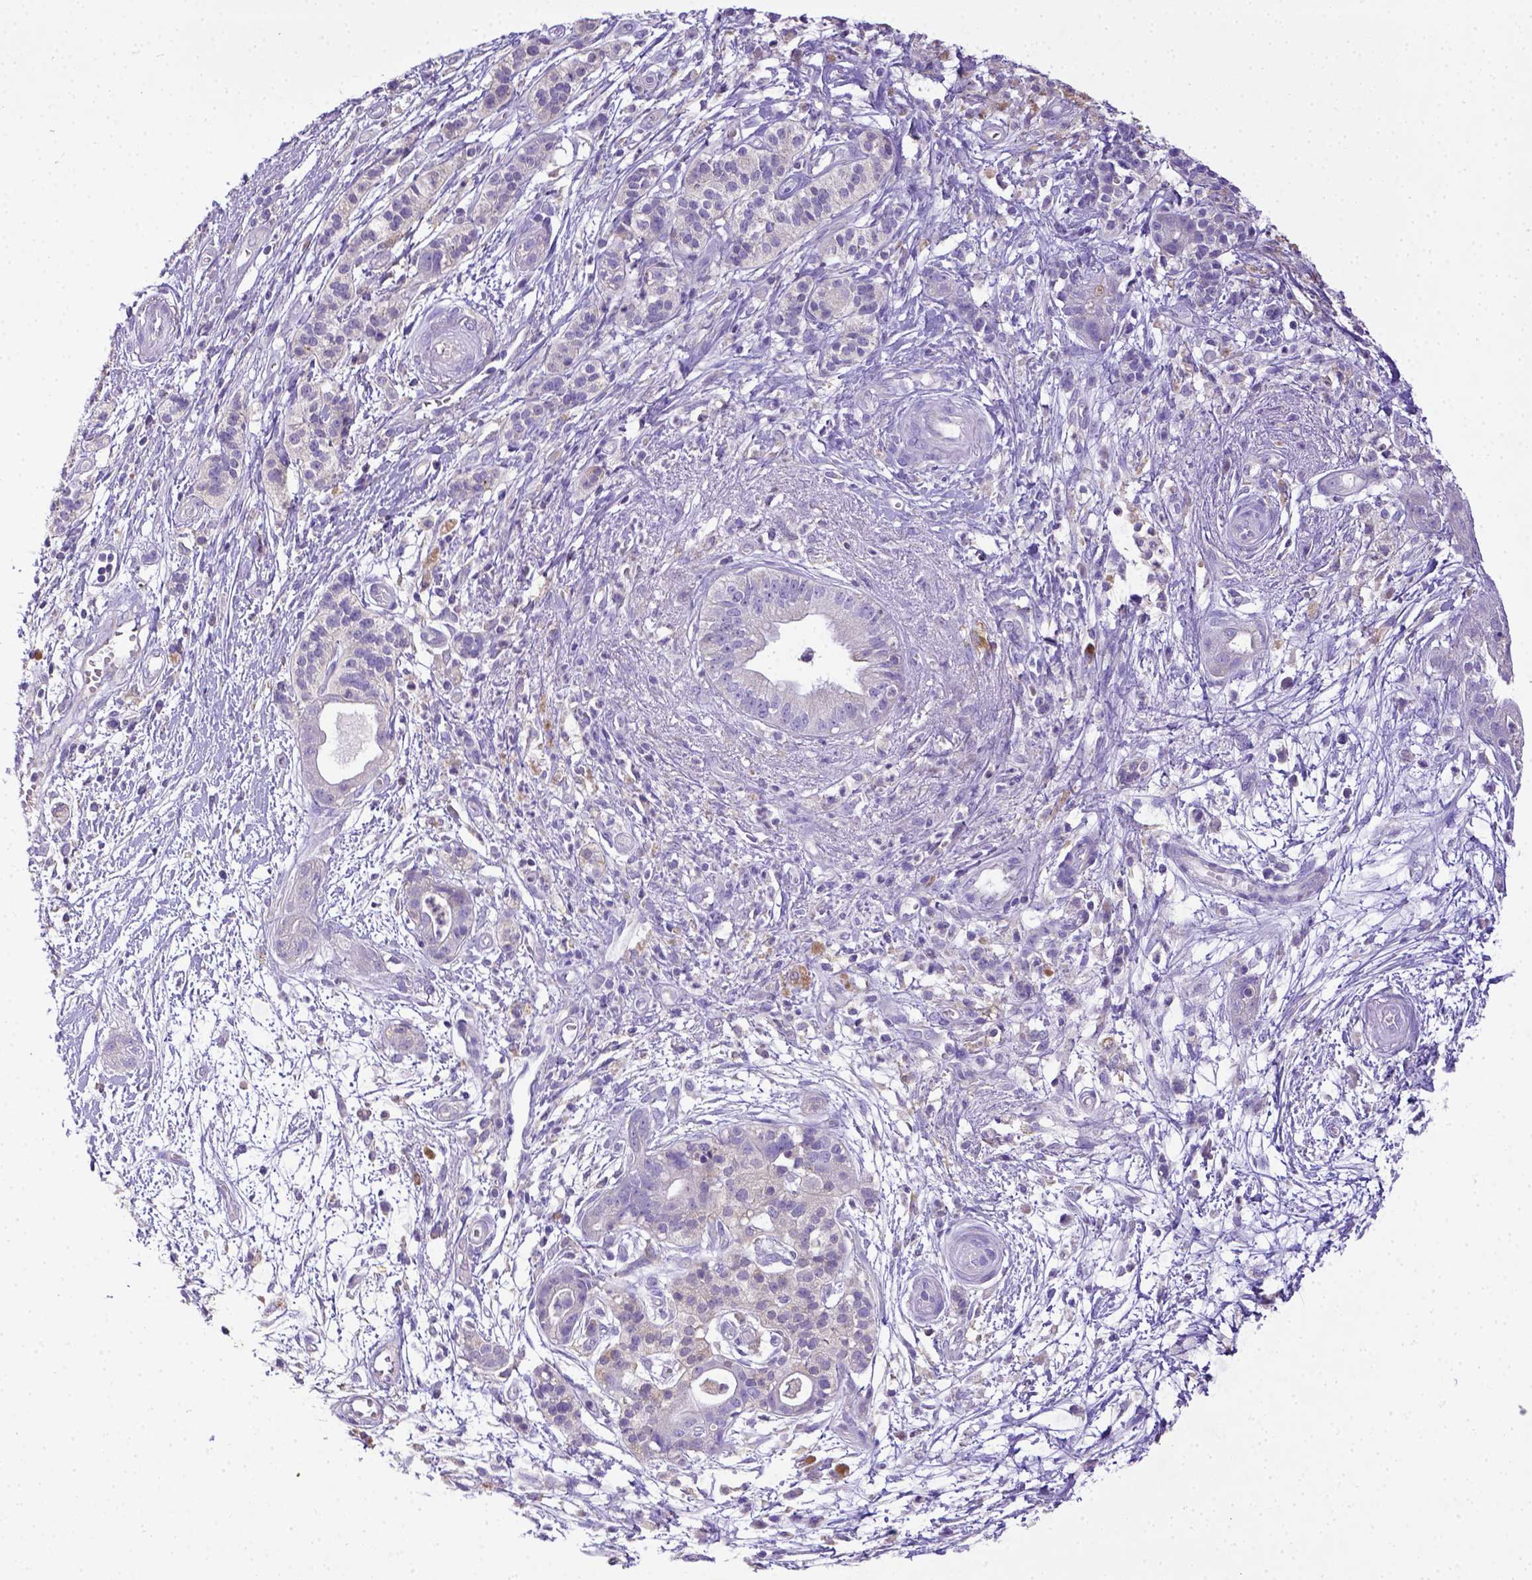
{"staining": {"intensity": "negative", "quantity": "none", "location": "none"}, "tissue": "pancreatic cancer", "cell_type": "Tumor cells", "image_type": "cancer", "snomed": [{"axis": "morphology", "description": "Normal tissue, NOS"}, {"axis": "morphology", "description": "Adenocarcinoma, NOS"}, {"axis": "topography", "description": "Lymph node"}, {"axis": "topography", "description": "Pancreas"}], "caption": "Tumor cells show no significant expression in pancreatic cancer.", "gene": "CD40", "patient": {"sex": "female", "age": 58}}